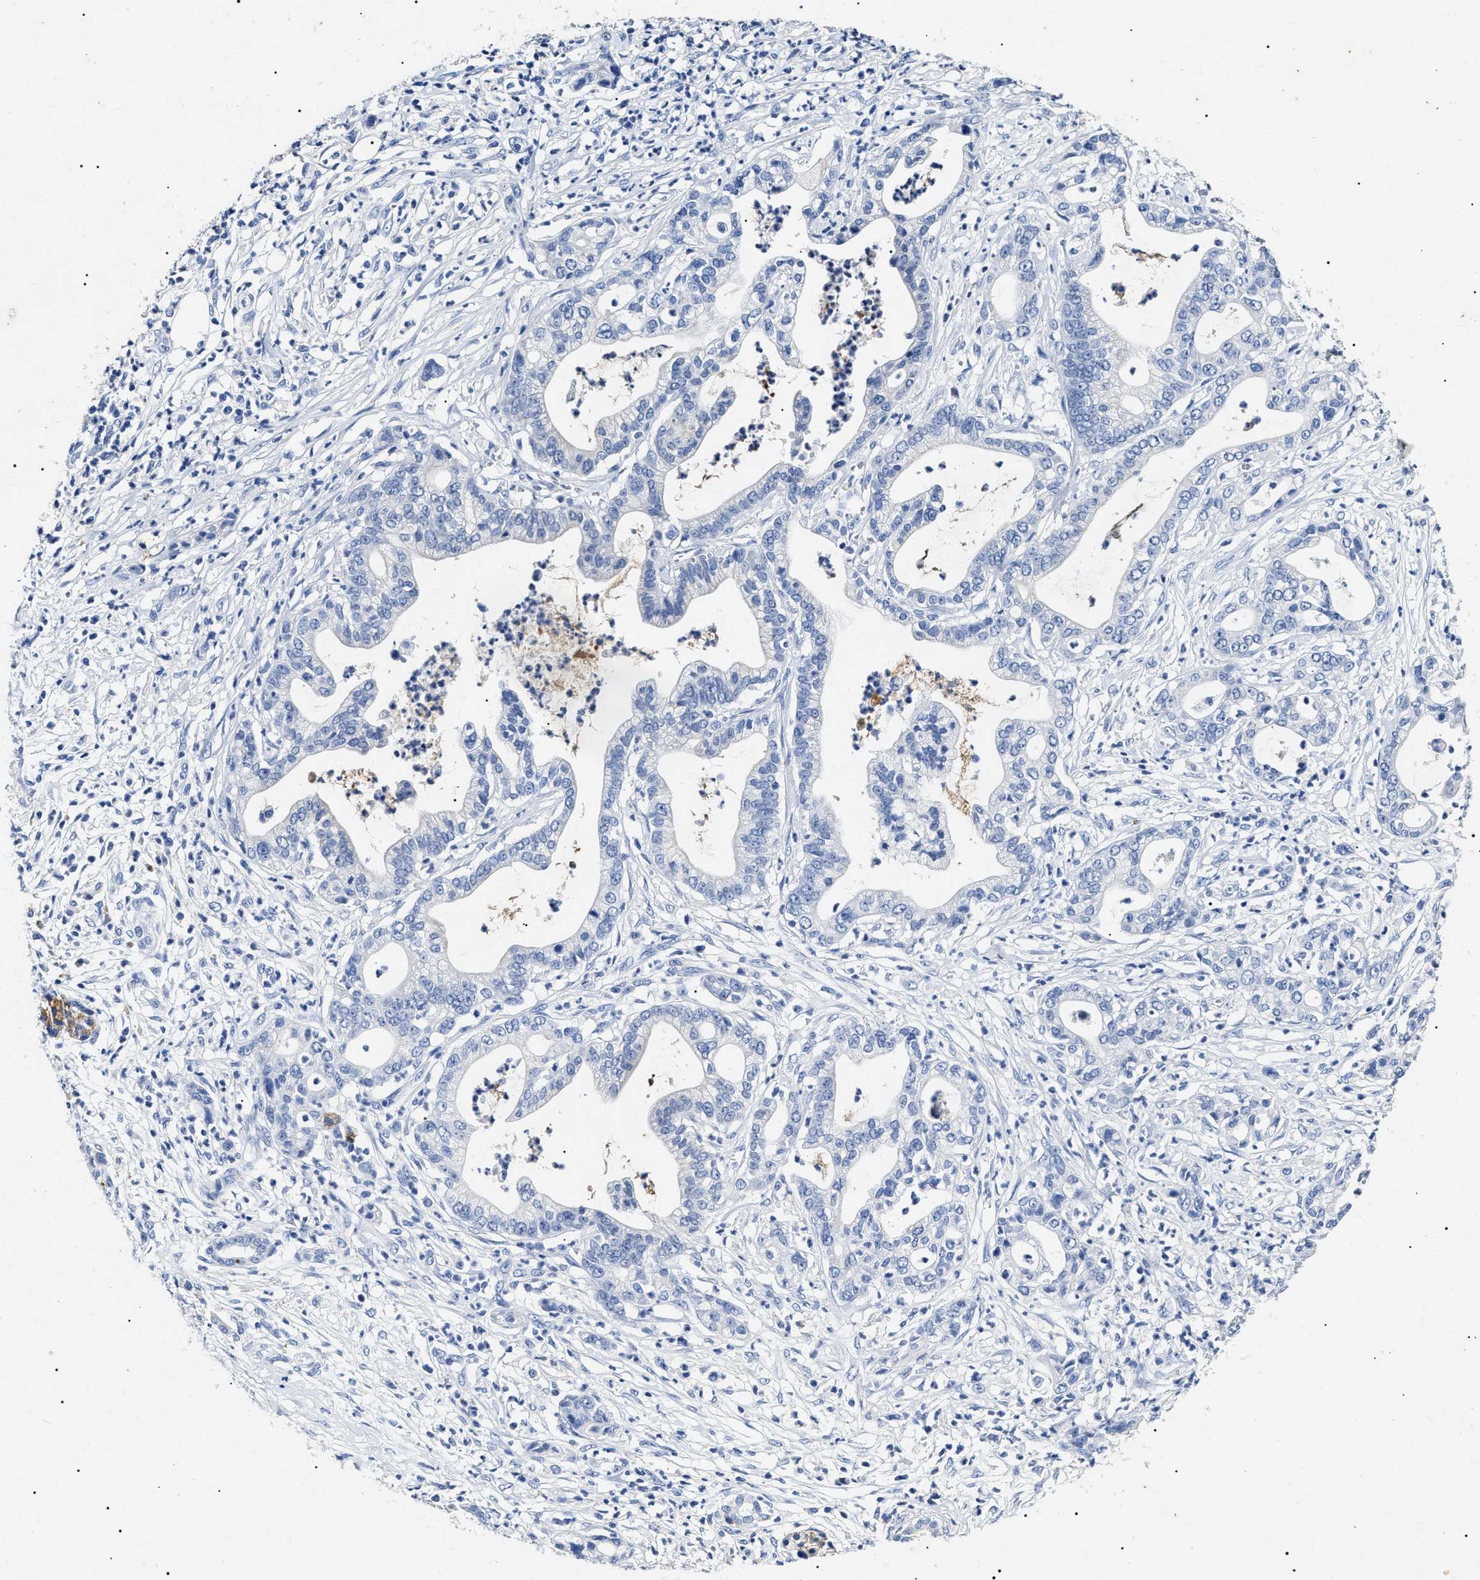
{"staining": {"intensity": "negative", "quantity": "none", "location": "none"}, "tissue": "pancreatic cancer", "cell_type": "Tumor cells", "image_type": "cancer", "snomed": [{"axis": "morphology", "description": "Adenocarcinoma, NOS"}, {"axis": "topography", "description": "Pancreas"}], "caption": "This is an IHC micrograph of pancreatic cancer (adenocarcinoma). There is no staining in tumor cells.", "gene": "LRRC8E", "patient": {"sex": "male", "age": 69}}